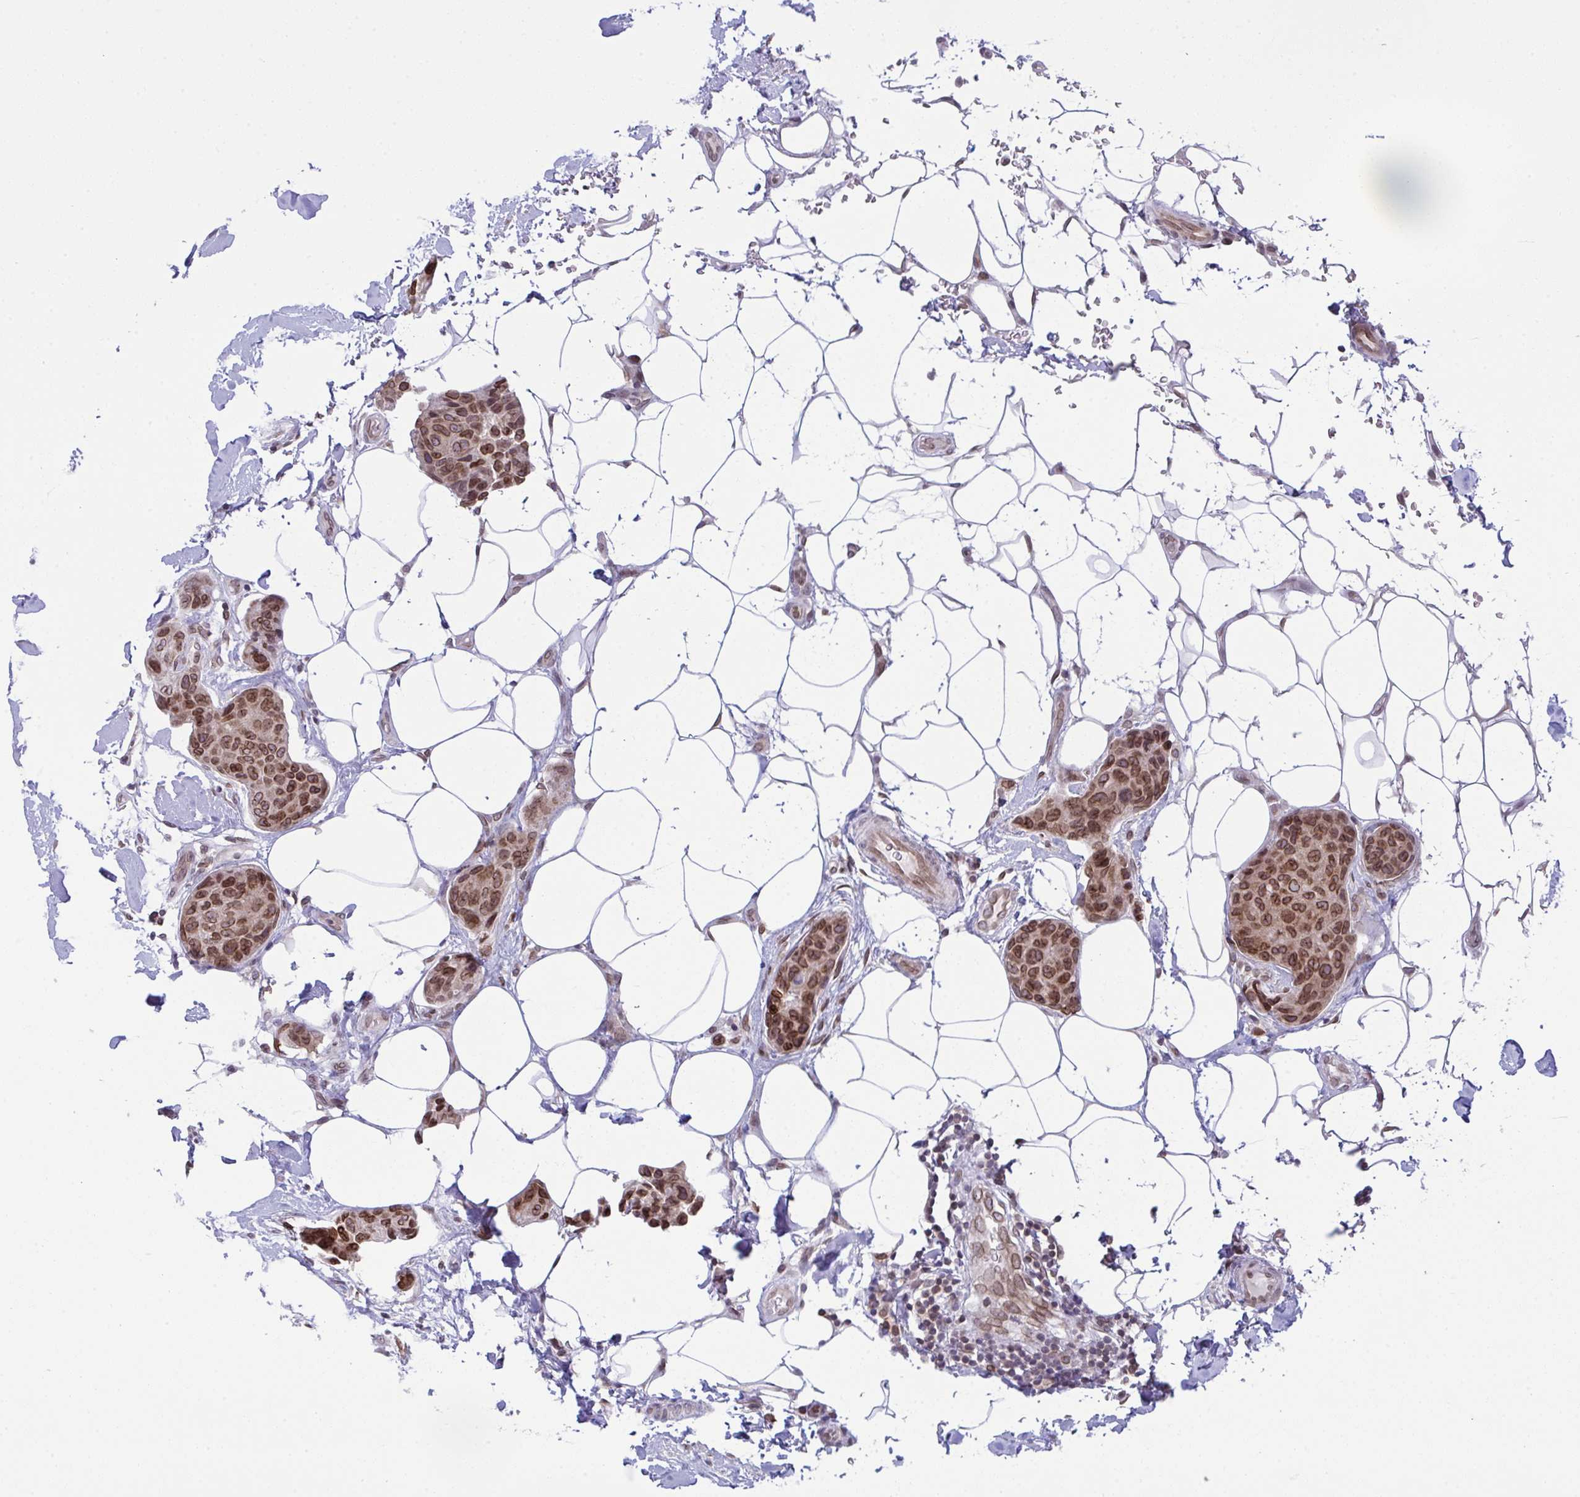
{"staining": {"intensity": "moderate", "quantity": ">75%", "location": "cytoplasmic/membranous,nuclear"}, "tissue": "breast cancer", "cell_type": "Tumor cells", "image_type": "cancer", "snomed": [{"axis": "morphology", "description": "Duct carcinoma"}, {"axis": "topography", "description": "Breast"}, {"axis": "topography", "description": "Lymph node"}], "caption": "A histopathology image of breast cancer stained for a protein exhibits moderate cytoplasmic/membranous and nuclear brown staining in tumor cells.", "gene": "RANBP2", "patient": {"sex": "female", "age": 80}}